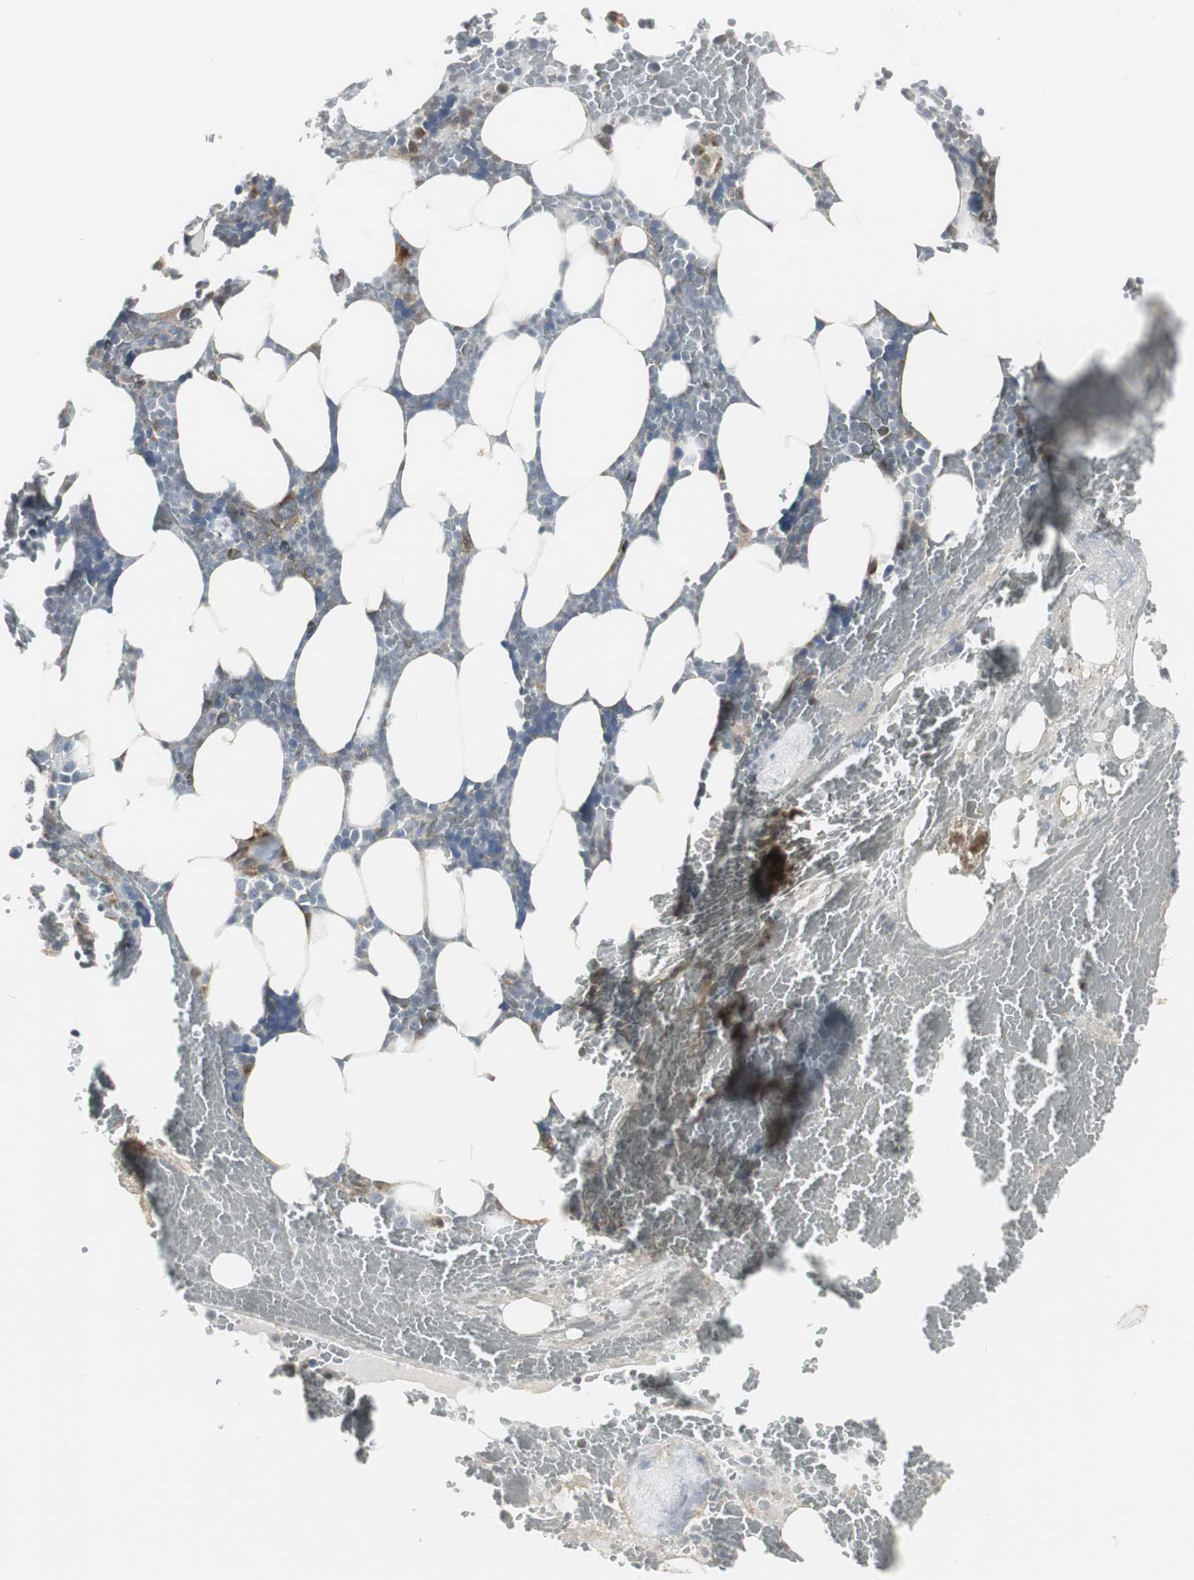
{"staining": {"intensity": "moderate", "quantity": "<25%", "location": "cytoplasmic/membranous"}, "tissue": "bone marrow", "cell_type": "Hematopoietic cells", "image_type": "normal", "snomed": [{"axis": "morphology", "description": "Normal tissue, NOS"}, {"axis": "topography", "description": "Bone marrow"}], "caption": "Moderate cytoplasmic/membranous expression is identified in approximately <25% of hematopoietic cells in normal bone marrow. Nuclei are stained in blue.", "gene": "SCYL3", "patient": {"sex": "female", "age": 66}}